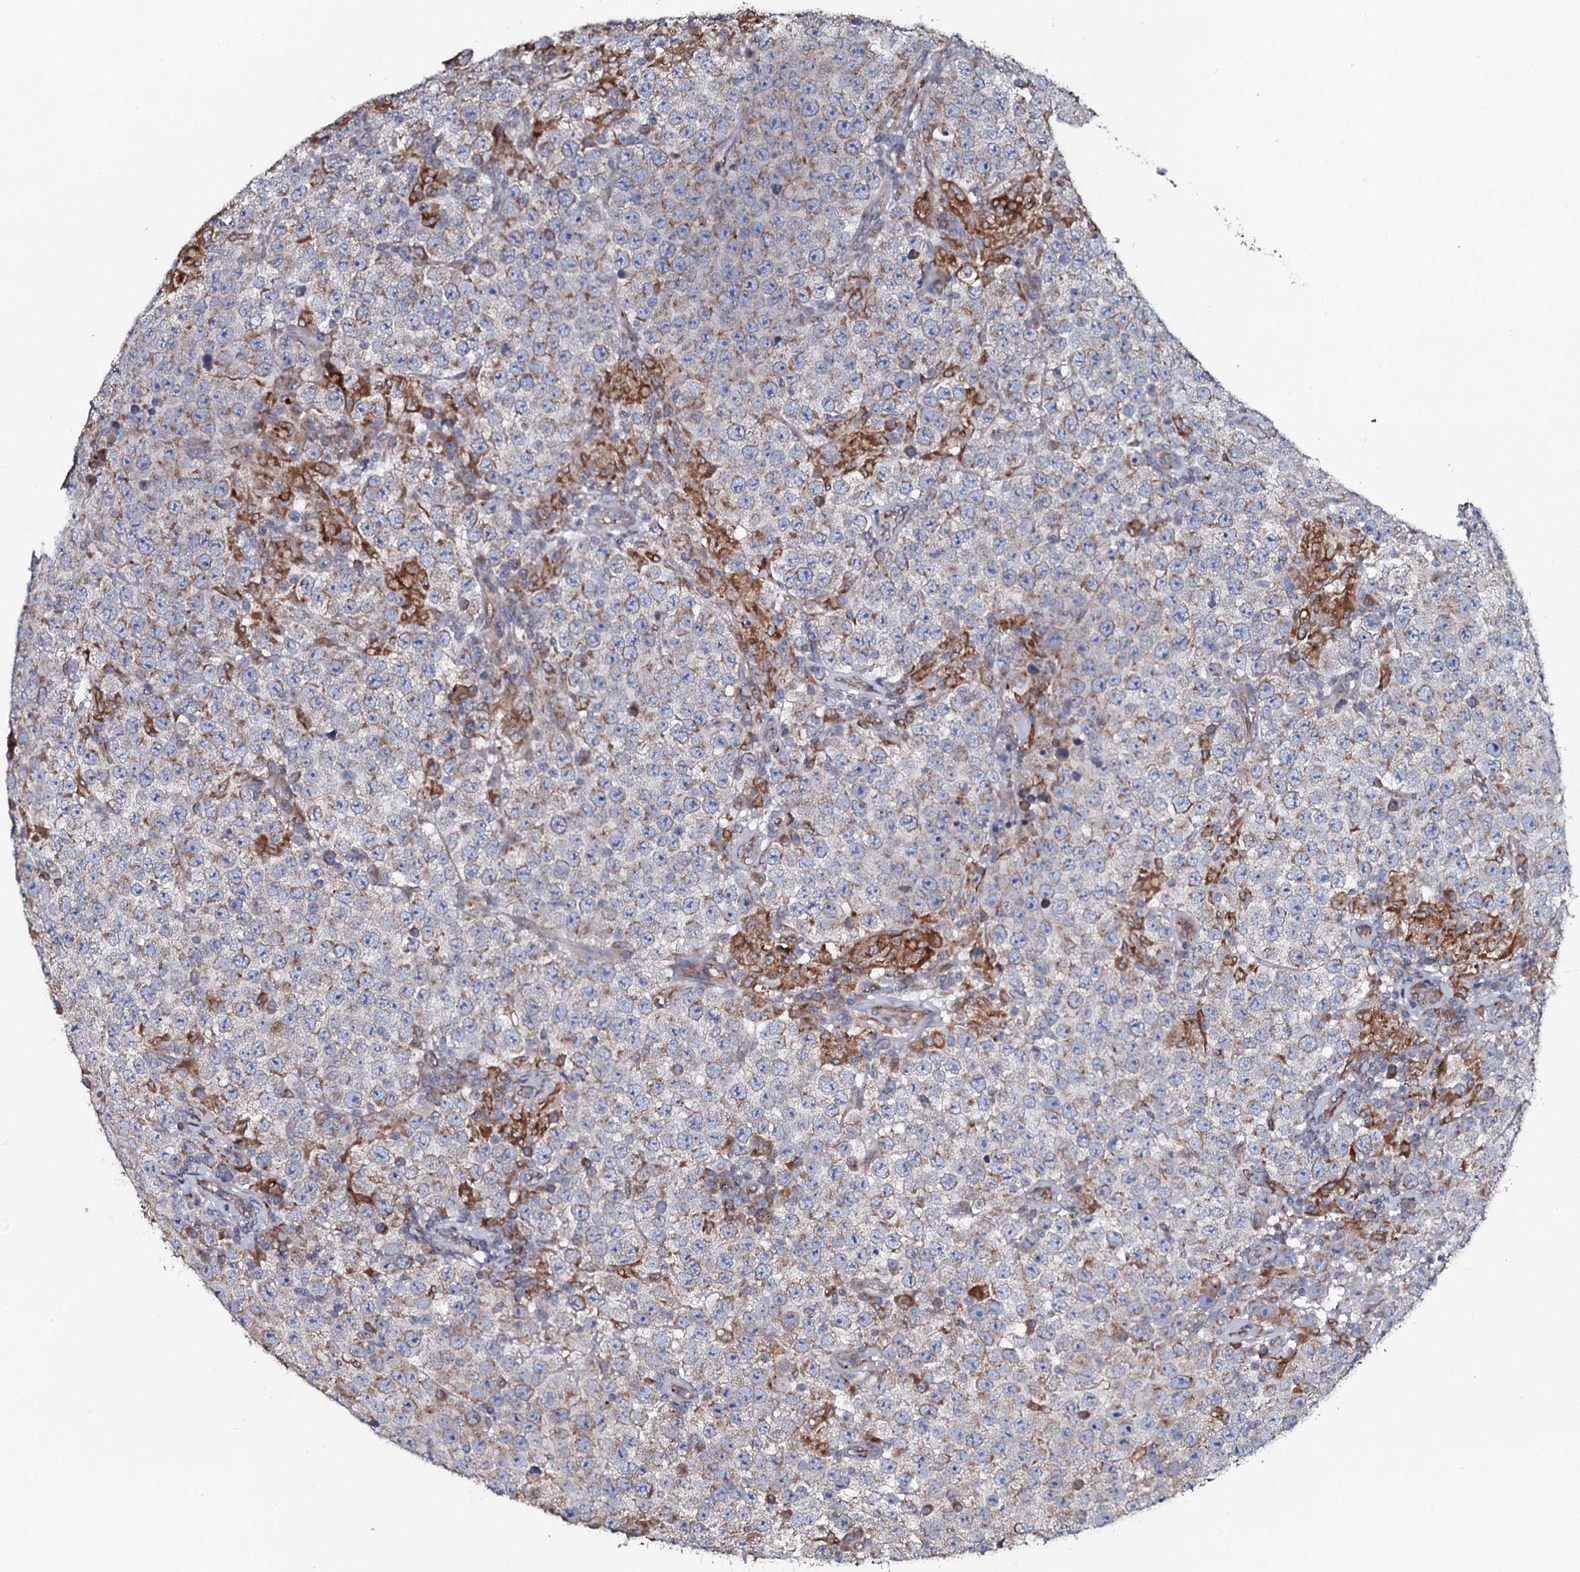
{"staining": {"intensity": "weak", "quantity": ">75%", "location": "cytoplasmic/membranous"}, "tissue": "testis cancer", "cell_type": "Tumor cells", "image_type": "cancer", "snomed": [{"axis": "morphology", "description": "Normal tissue, NOS"}, {"axis": "morphology", "description": "Urothelial carcinoma, High grade"}, {"axis": "morphology", "description": "Seminoma, NOS"}, {"axis": "morphology", "description": "Carcinoma, Embryonal, NOS"}, {"axis": "topography", "description": "Urinary bladder"}, {"axis": "topography", "description": "Testis"}], "caption": "Testis seminoma stained with a protein marker reveals weak staining in tumor cells.", "gene": "TMEM151A", "patient": {"sex": "male", "age": 41}}